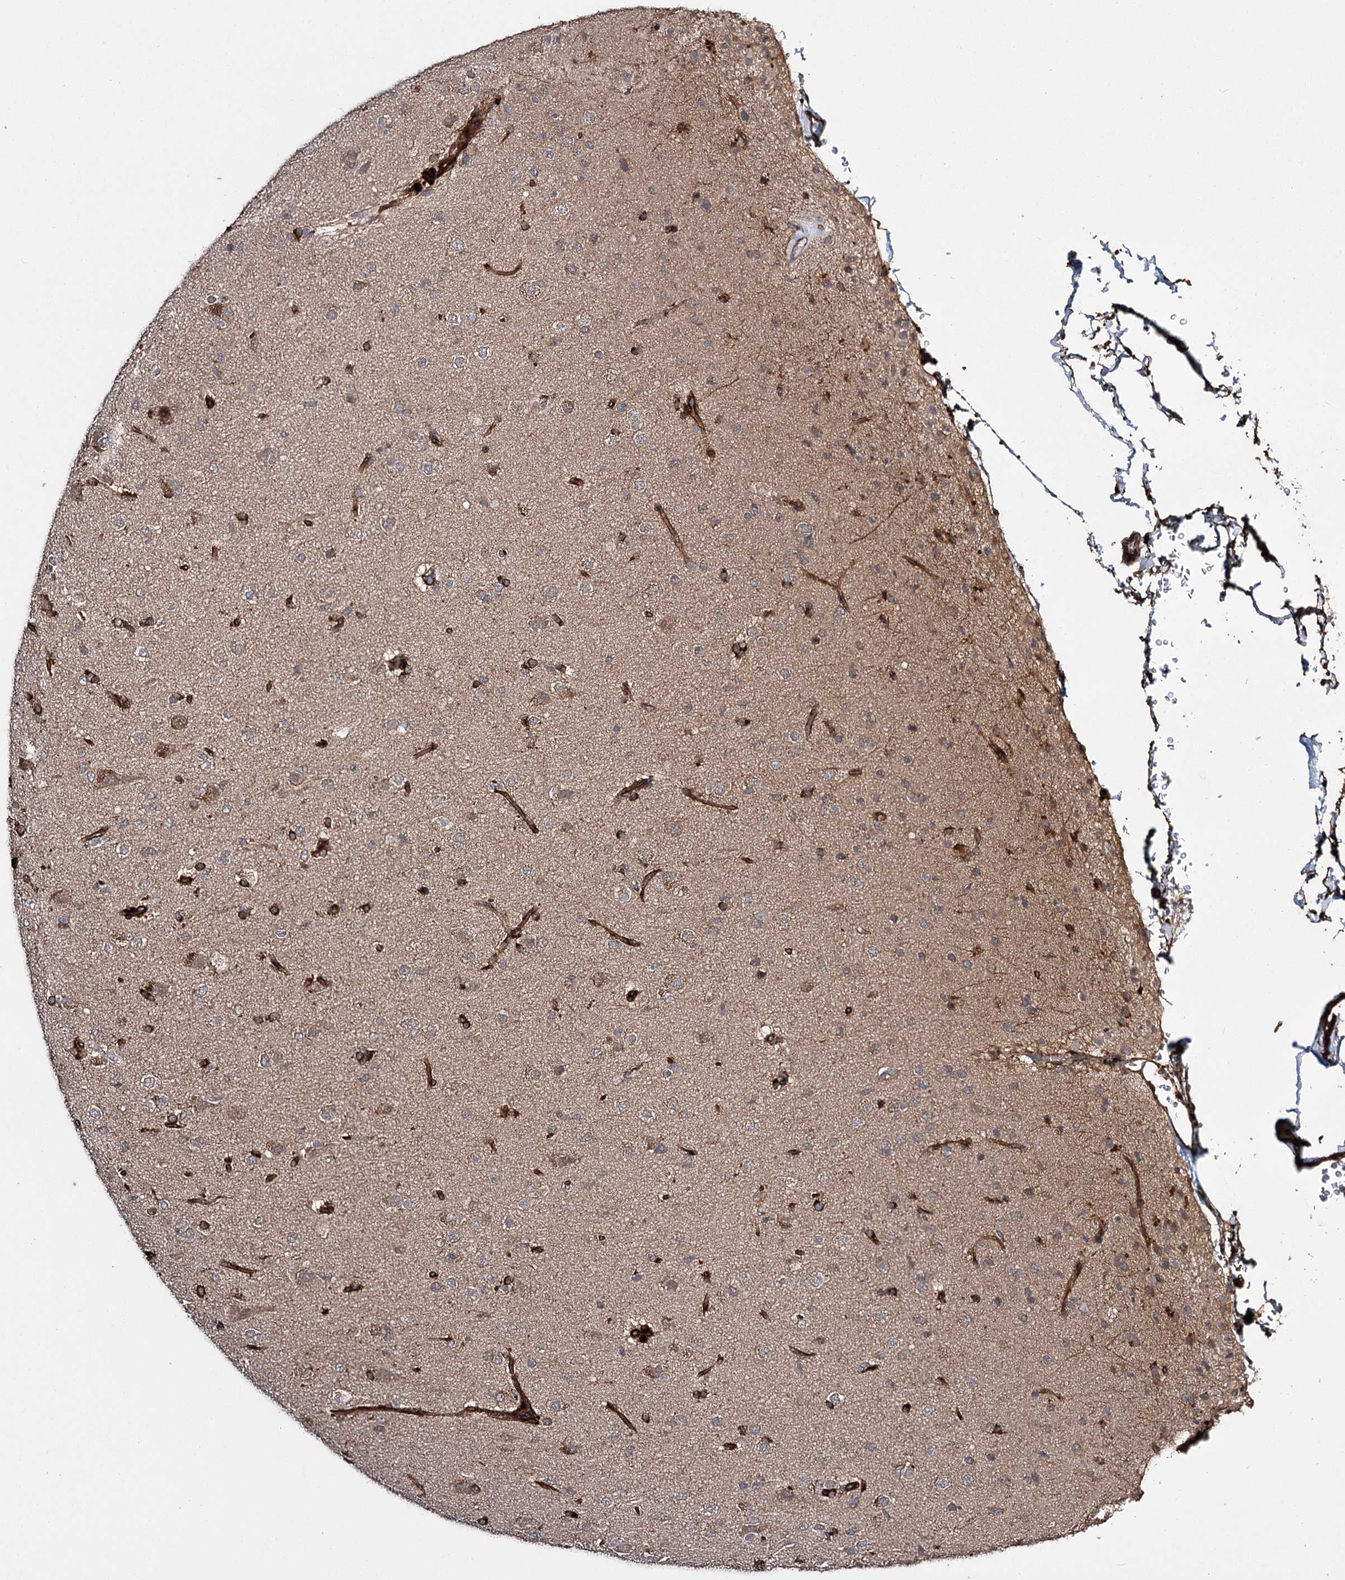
{"staining": {"intensity": "weak", "quantity": "25%-75%", "location": "cytoplasmic/membranous"}, "tissue": "glioma", "cell_type": "Tumor cells", "image_type": "cancer", "snomed": [{"axis": "morphology", "description": "Glioma, malignant, Low grade"}, {"axis": "topography", "description": "Brain"}], "caption": "Human glioma stained with a brown dye demonstrates weak cytoplasmic/membranous positive expression in about 25%-75% of tumor cells.", "gene": "MYO1C", "patient": {"sex": "male", "age": 65}}